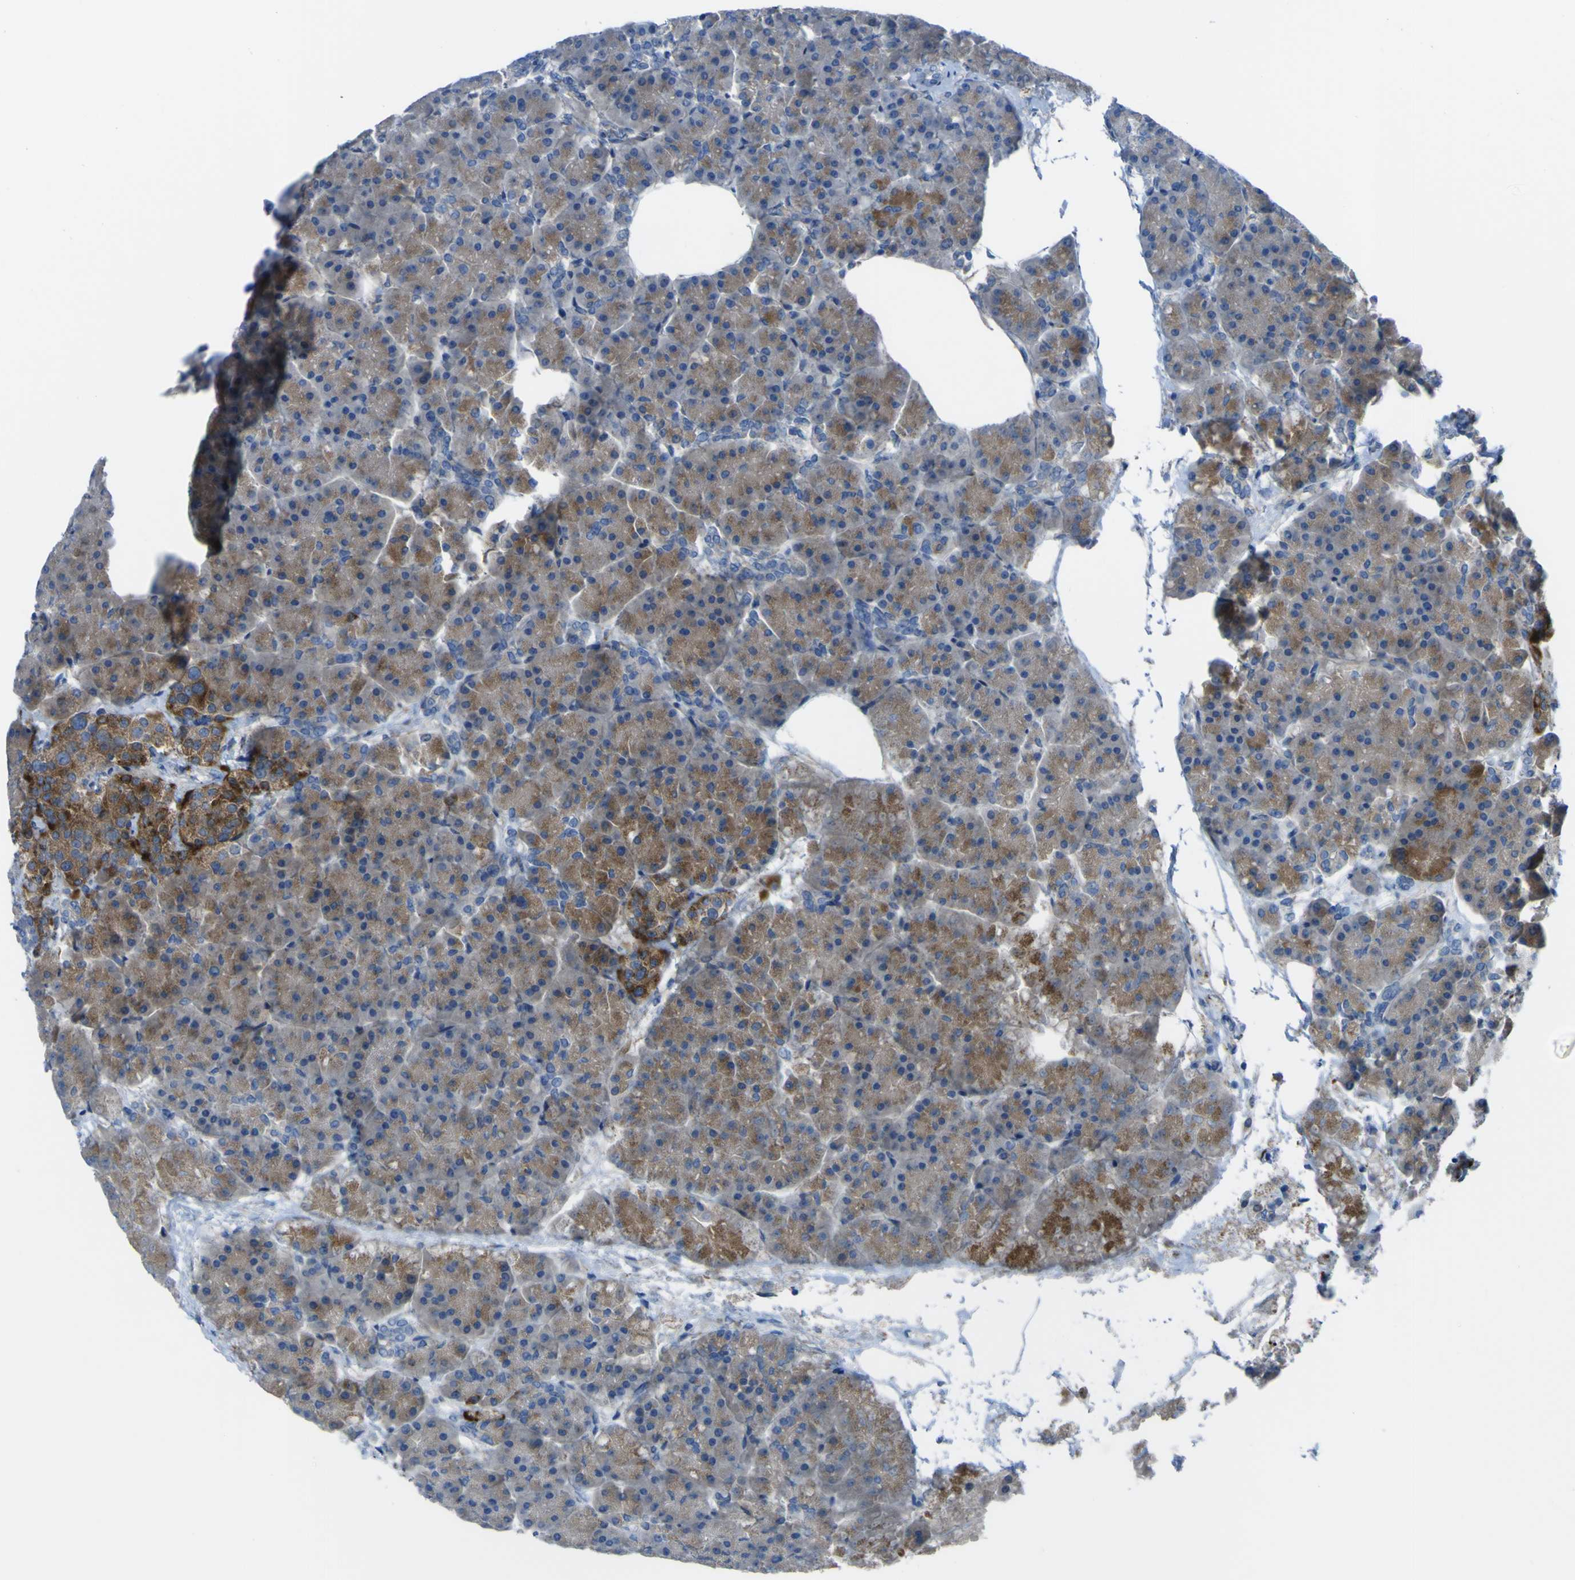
{"staining": {"intensity": "moderate", "quantity": "25%-75%", "location": "cytoplasmic/membranous"}, "tissue": "pancreas", "cell_type": "Exocrine glandular cells", "image_type": "normal", "snomed": [{"axis": "morphology", "description": "Normal tissue, NOS"}, {"axis": "topography", "description": "Pancreas"}], "caption": "Moderate cytoplasmic/membranous staining for a protein is present in about 25%-75% of exocrine glandular cells of unremarkable pancreas using immunohistochemistry (IHC).", "gene": "CST3", "patient": {"sex": "female", "age": 70}}